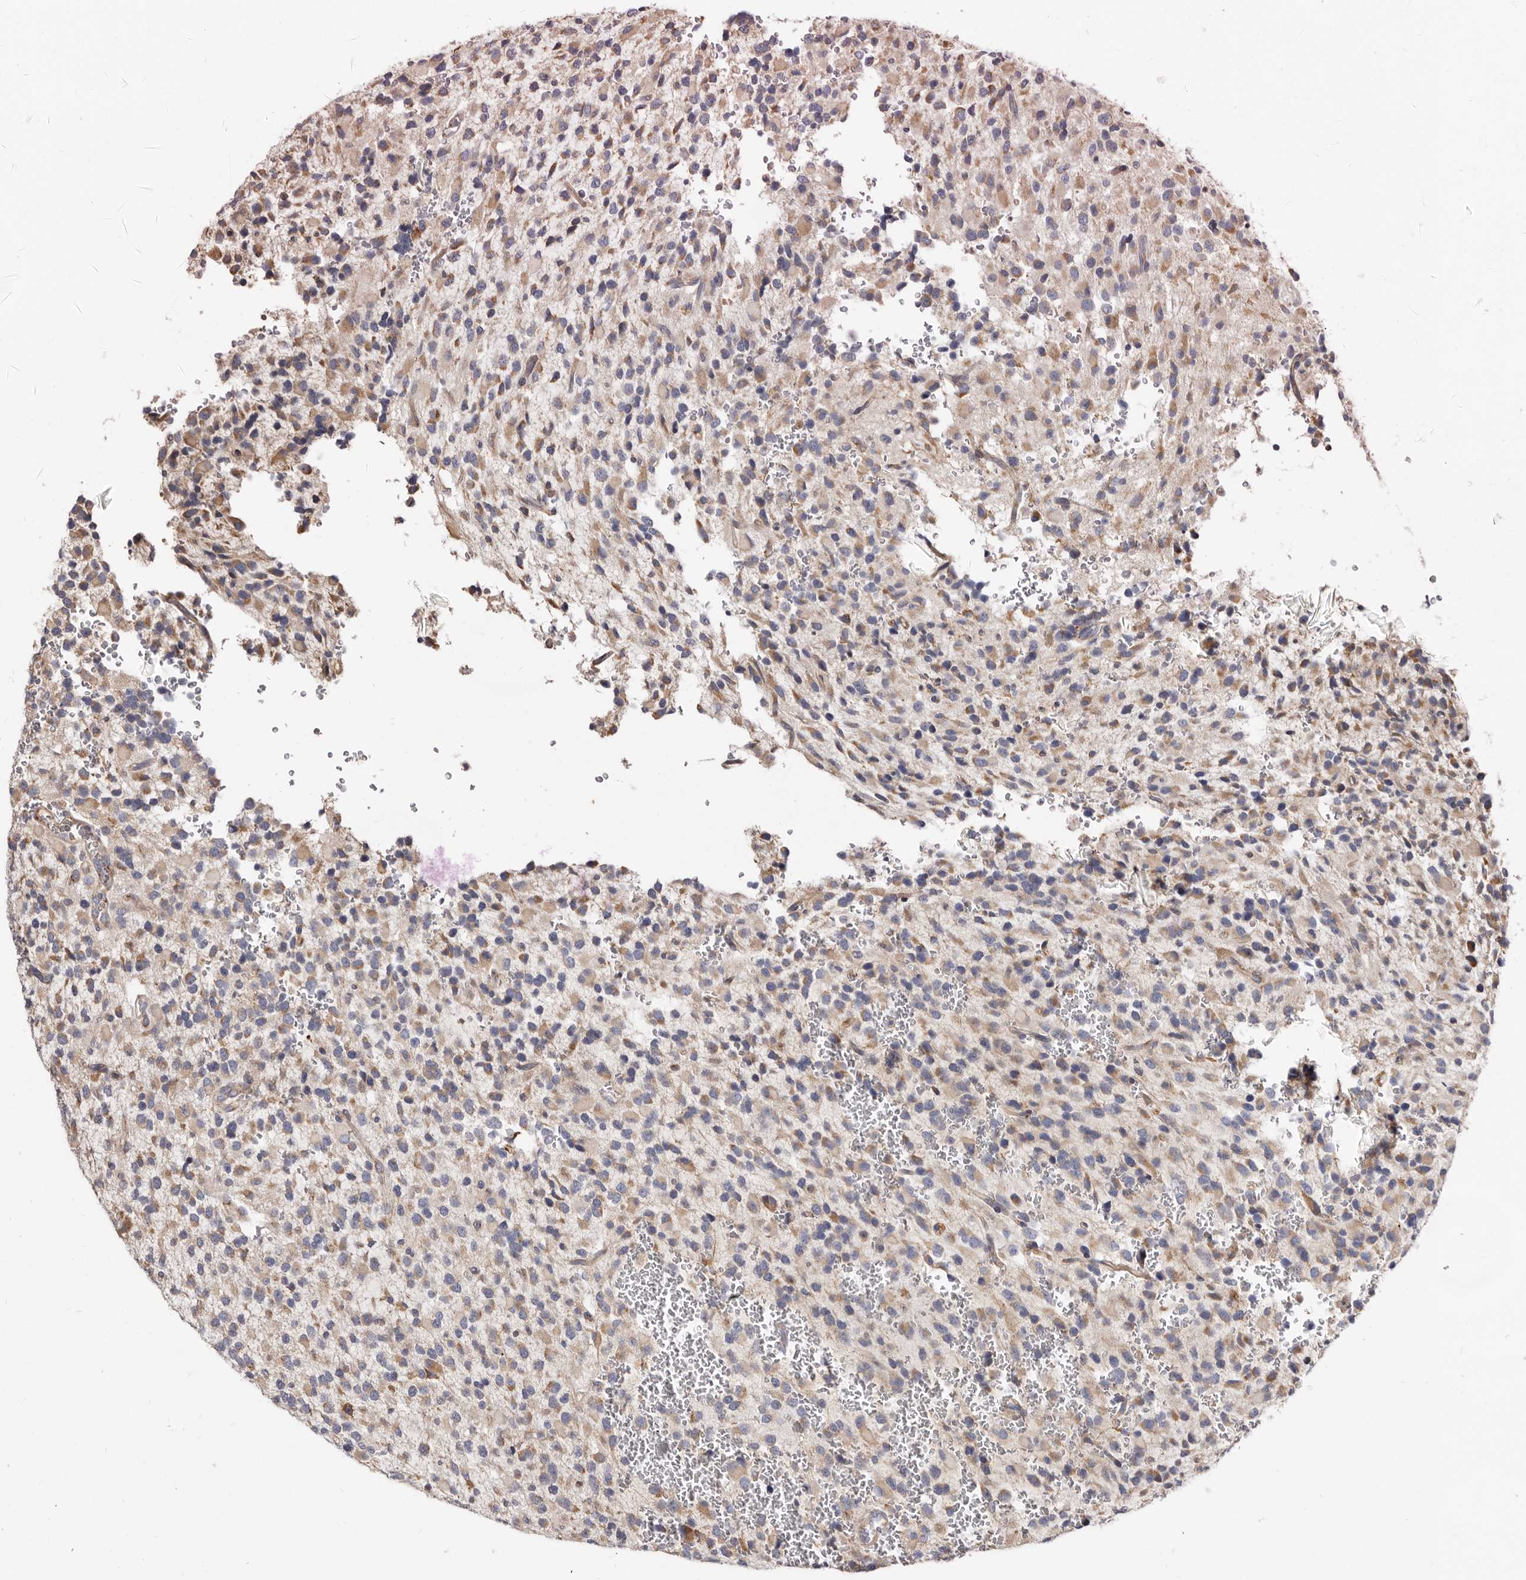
{"staining": {"intensity": "weak", "quantity": "<25%", "location": "cytoplasmic/membranous"}, "tissue": "glioma", "cell_type": "Tumor cells", "image_type": "cancer", "snomed": [{"axis": "morphology", "description": "Glioma, malignant, High grade"}, {"axis": "topography", "description": "Brain"}], "caption": "This is a micrograph of immunohistochemistry (IHC) staining of glioma, which shows no expression in tumor cells. Nuclei are stained in blue.", "gene": "ASIC5", "patient": {"sex": "male", "age": 34}}